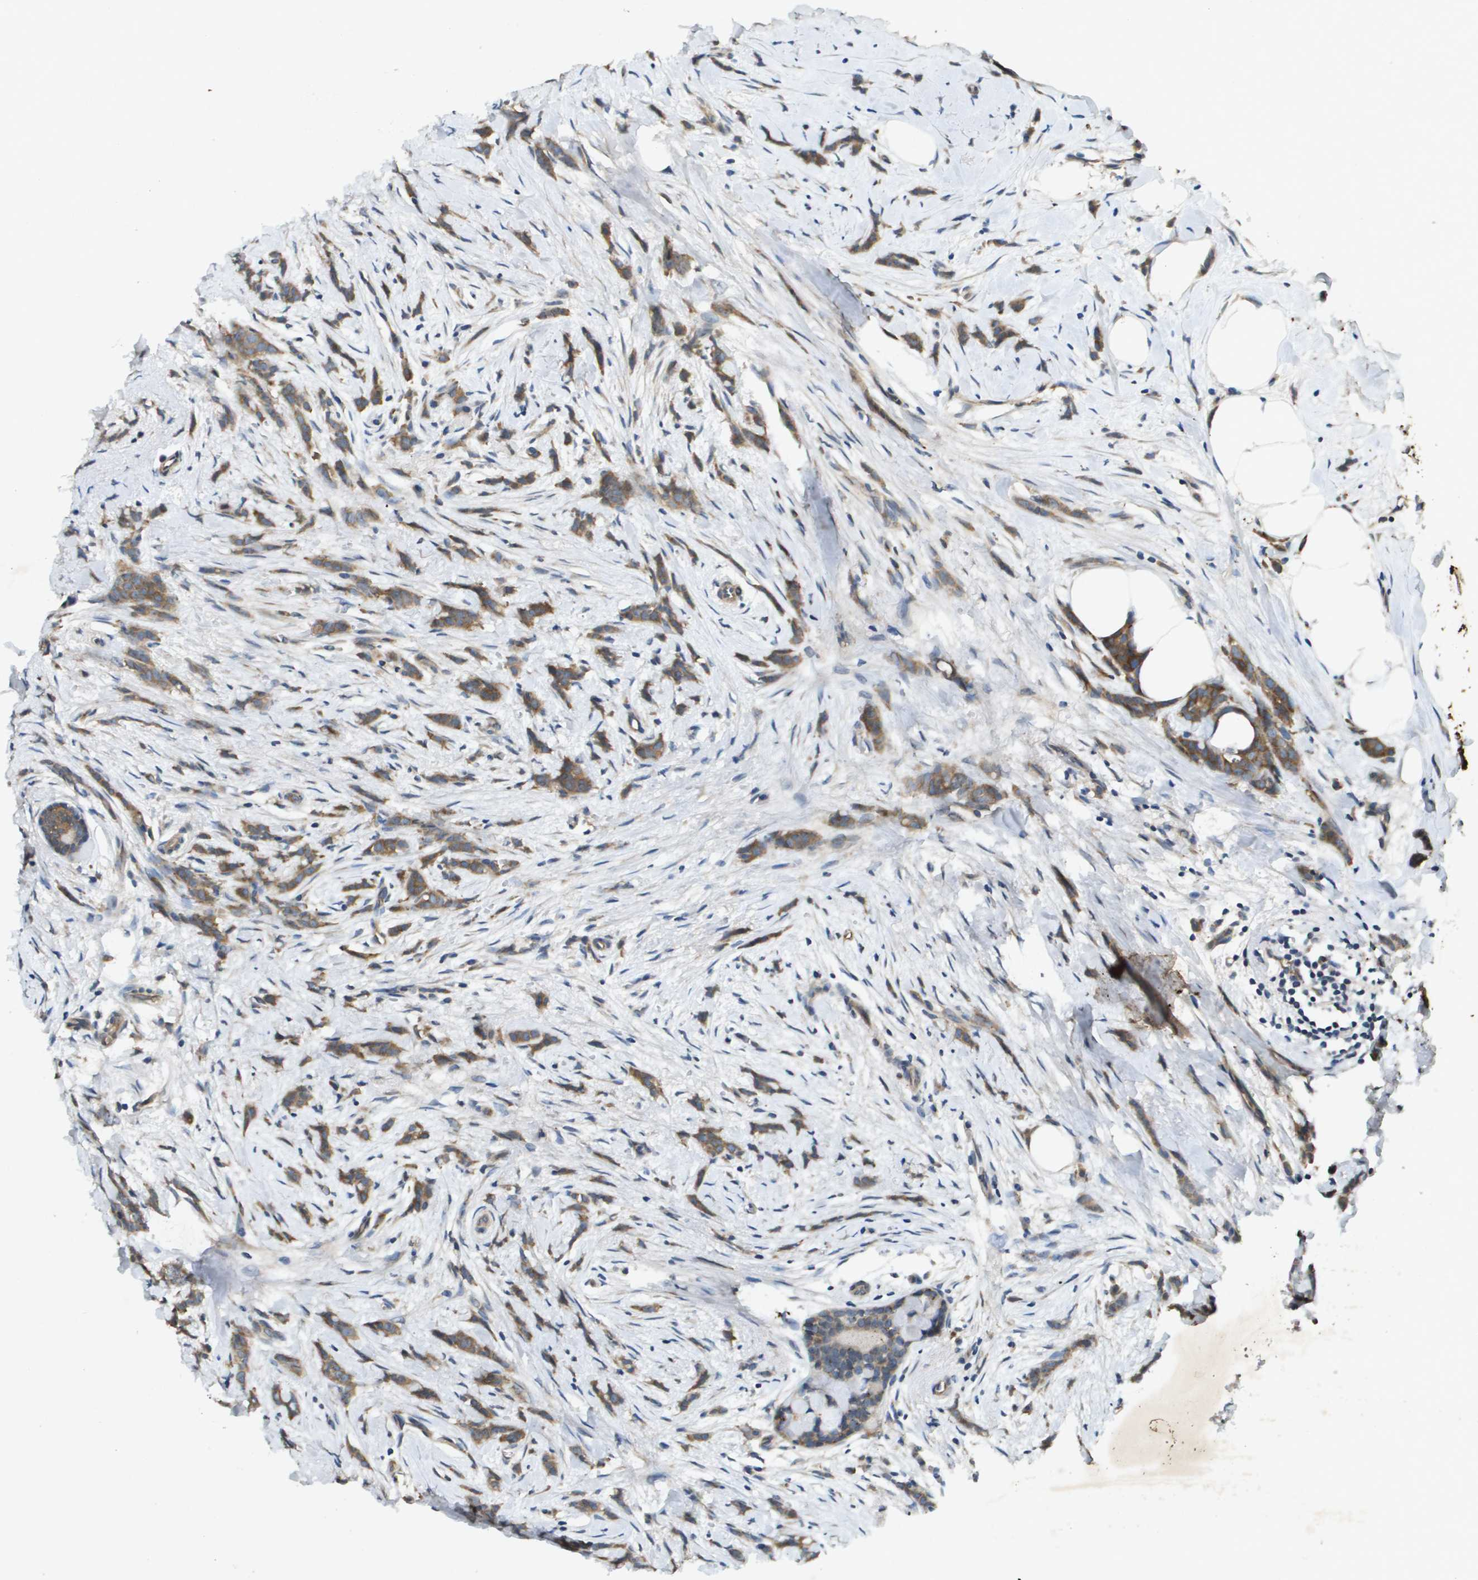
{"staining": {"intensity": "moderate", "quantity": ">75%", "location": "cytoplasmic/membranous"}, "tissue": "breast cancer", "cell_type": "Tumor cells", "image_type": "cancer", "snomed": [{"axis": "morphology", "description": "Lobular carcinoma, in situ"}, {"axis": "morphology", "description": "Lobular carcinoma"}, {"axis": "topography", "description": "Breast"}], "caption": "Protein expression analysis of human breast lobular carcinoma in situ reveals moderate cytoplasmic/membranous positivity in about >75% of tumor cells.", "gene": "PGAP3", "patient": {"sex": "female", "age": 41}}